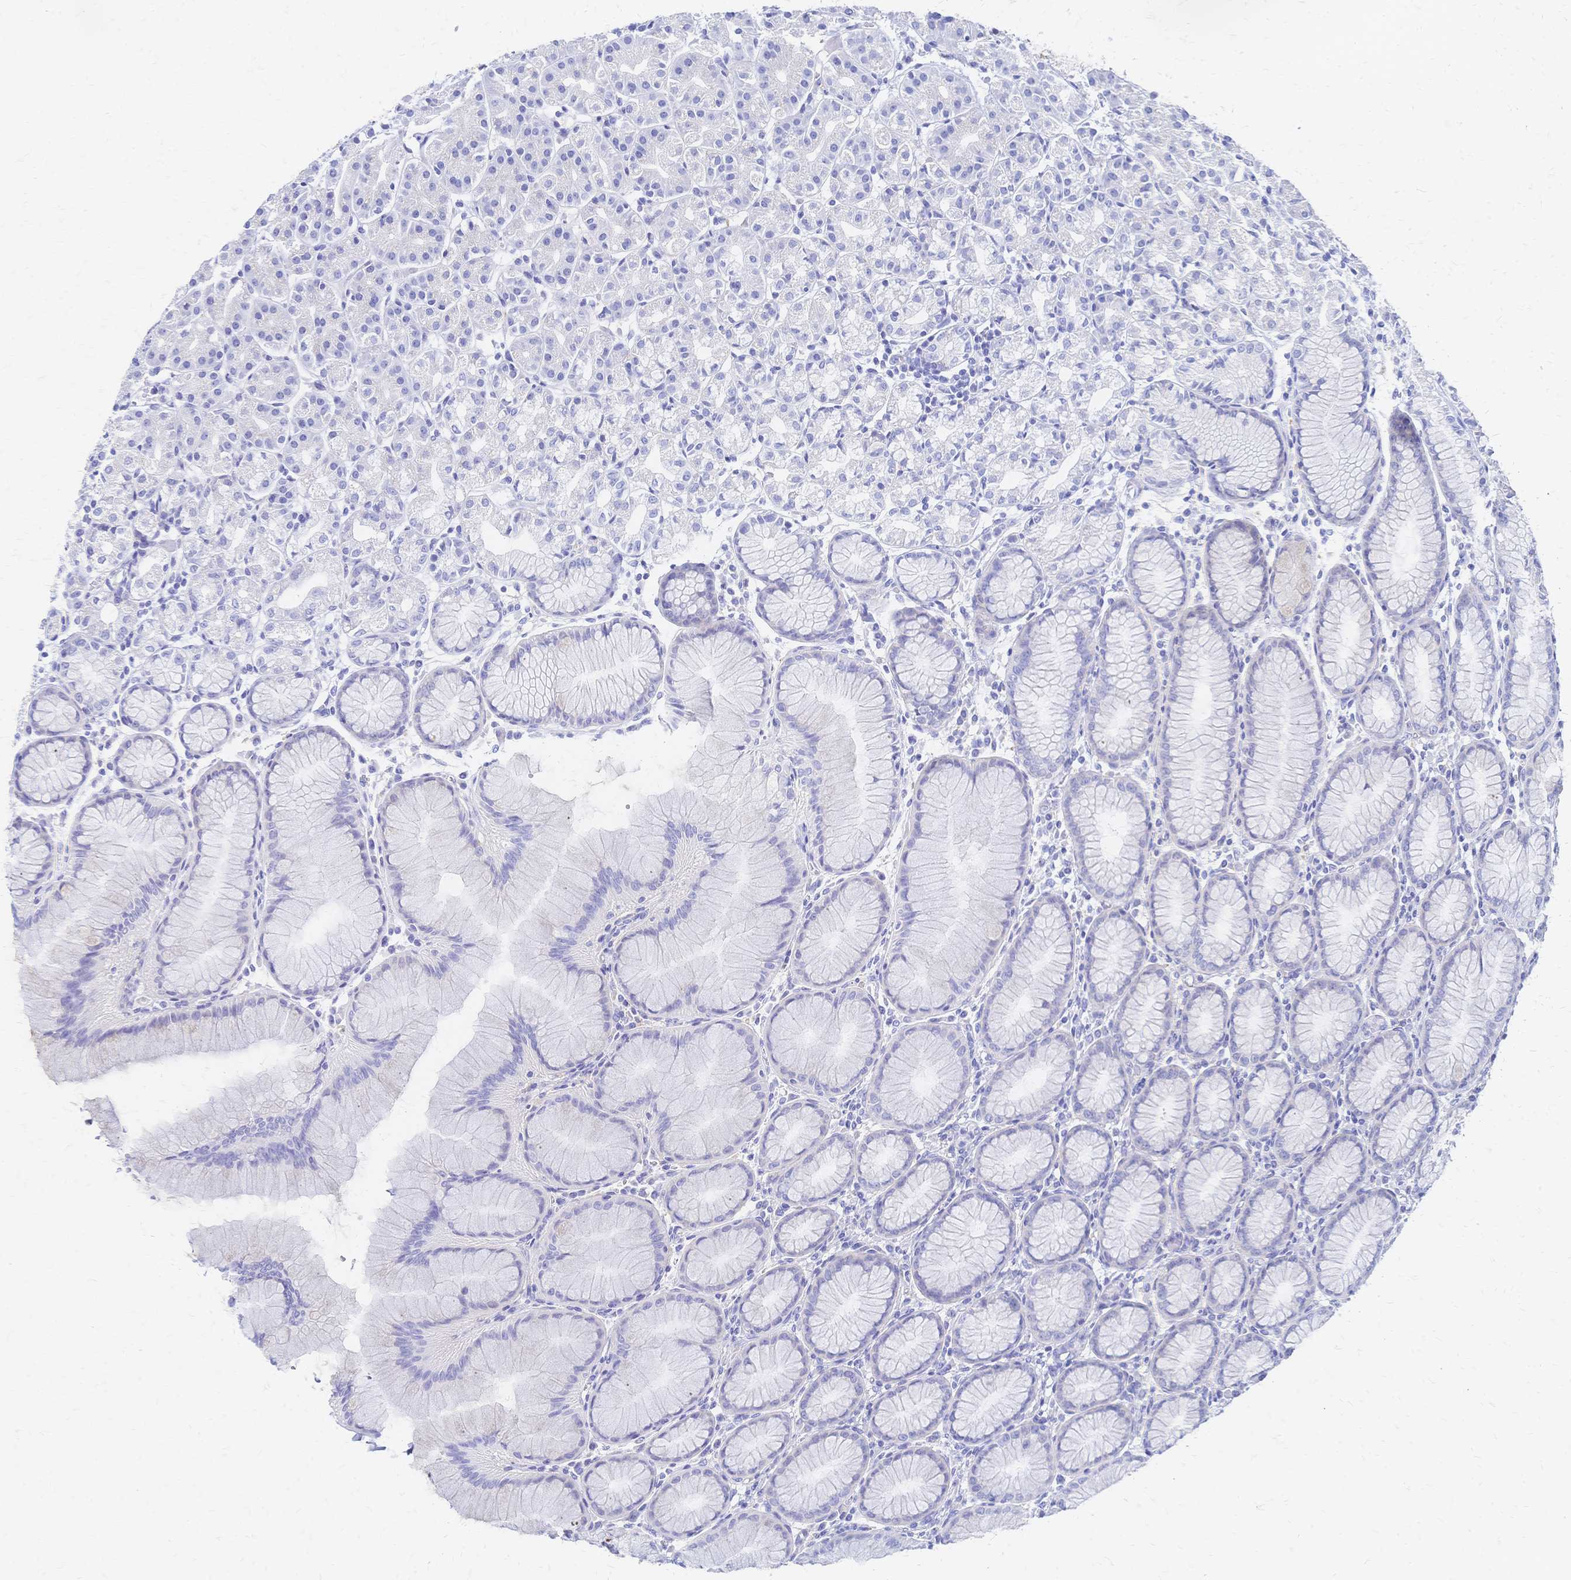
{"staining": {"intensity": "negative", "quantity": "none", "location": "none"}, "tissue": "stomach", "cell_type": "Glandular cells", "image_type": "normal", "snomed": [{"axis": "morphology", "description": "Normal tissue, NOS"}, {"axis": "topography", "description": "Stomach"}], "caption": "The histopathology image demonstrates no significant expression in glandular cells of stomach.", "gene": "SLC5A1", "patient": {"sex": "female", "age": 57}}